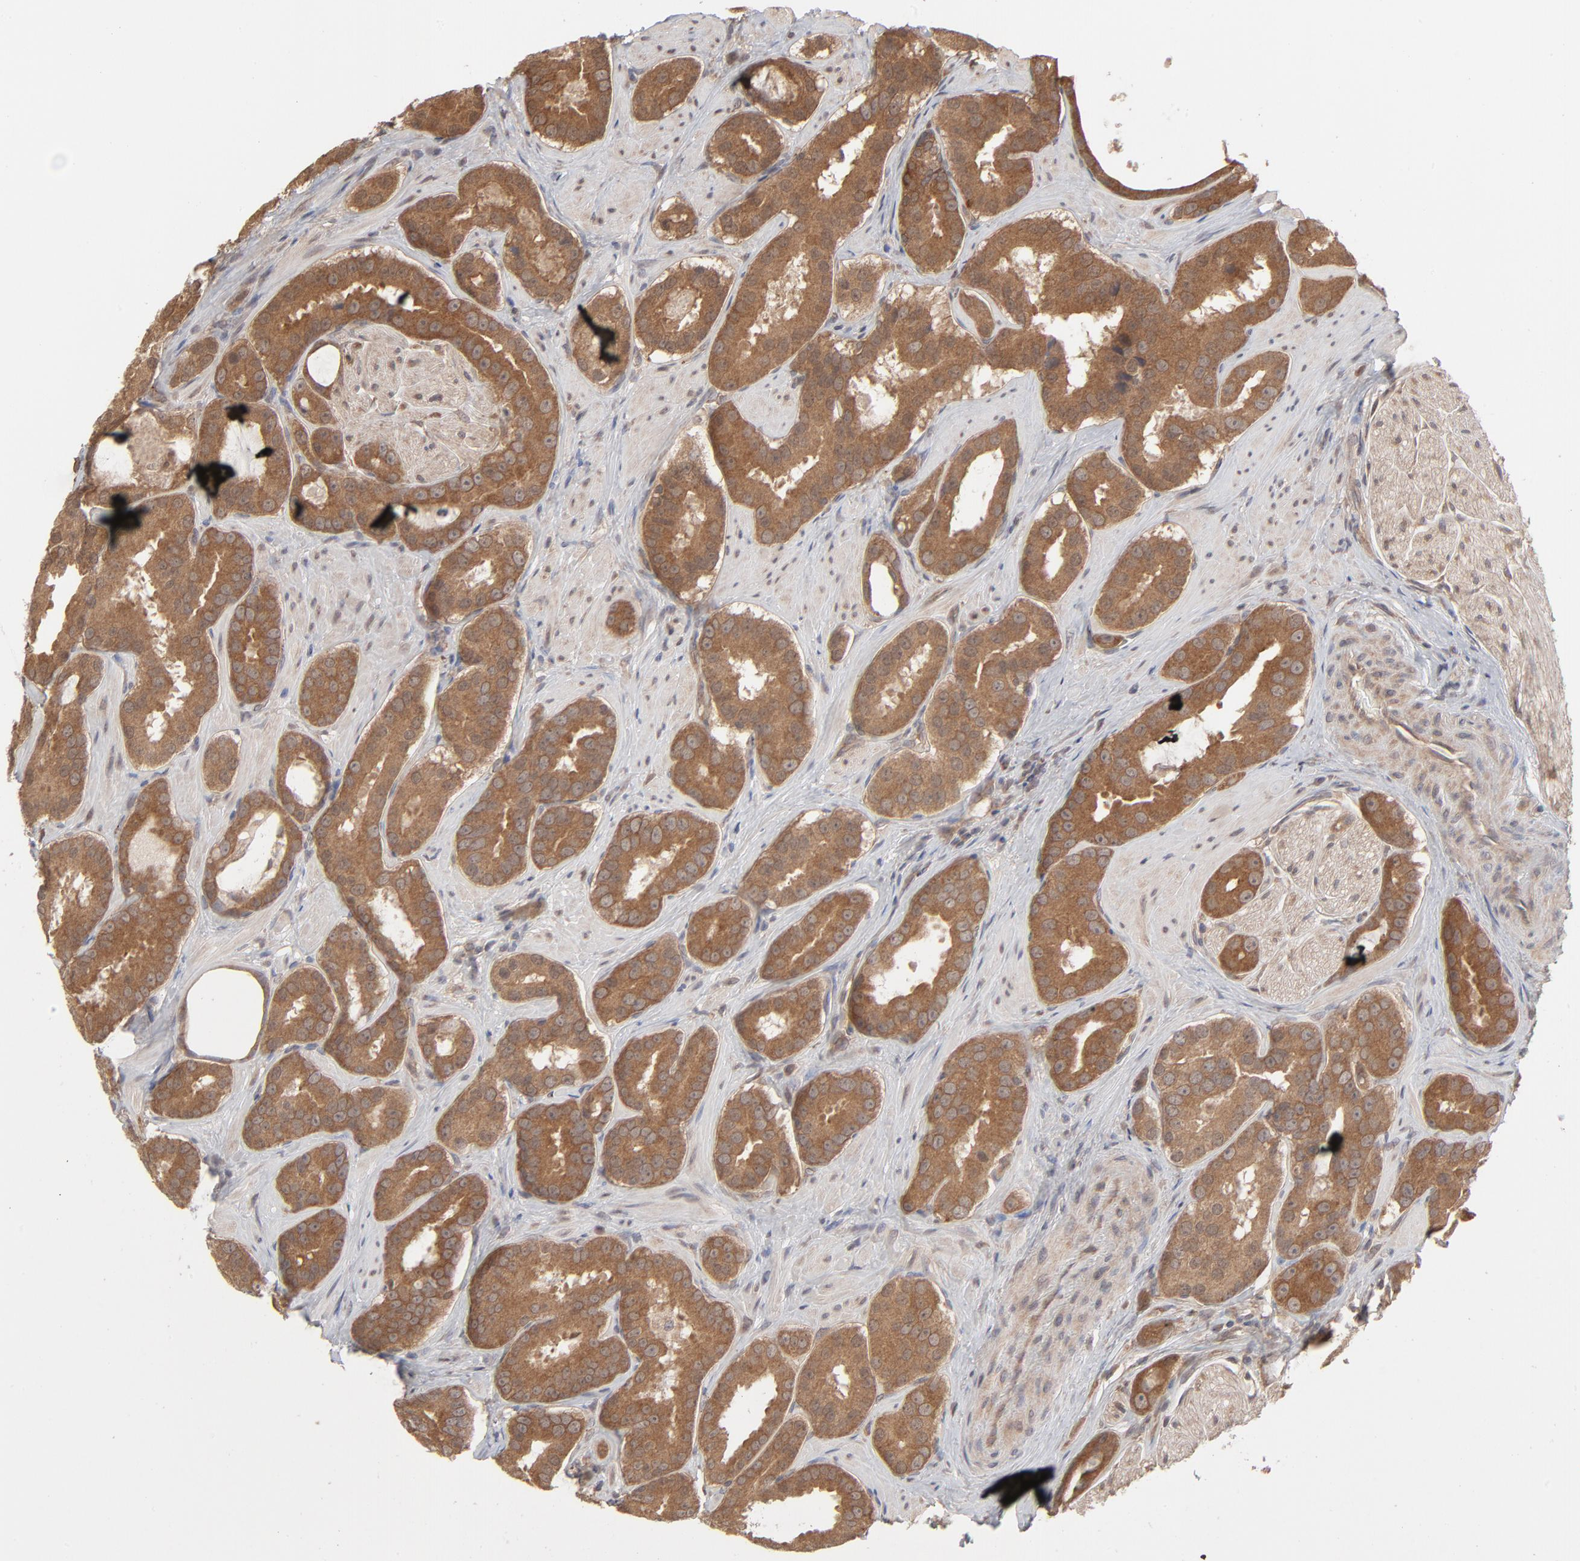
{"staining": {"intensity": "moderate", "quantity": ">75%", "location": "cytoplasmic/membranous"}, "tissue": "prostate cancer", "cell_type": "Tumor cells", "image_type": "cancer", "snomed": [{"axis": "morphology", "description": "Adenocarcinoma, Low grade"}, {"axis": "topography", "description": "Prostate"}], "caption": "Immunohistochemistry (IHC) histopathology image of neoplastic tissue: human prostate cancer (adenocarcinoma (low-grade)) stained using immunohistochemistry (IHC) displays medium levels of moderate protein expression localized specifically in the cytoplasmic/membranous of tumor cells, appearing as a cytoplasmic/membranous brown color.", "gene": "SCFD1", "patient": {"sex": "male", "age": 59}}